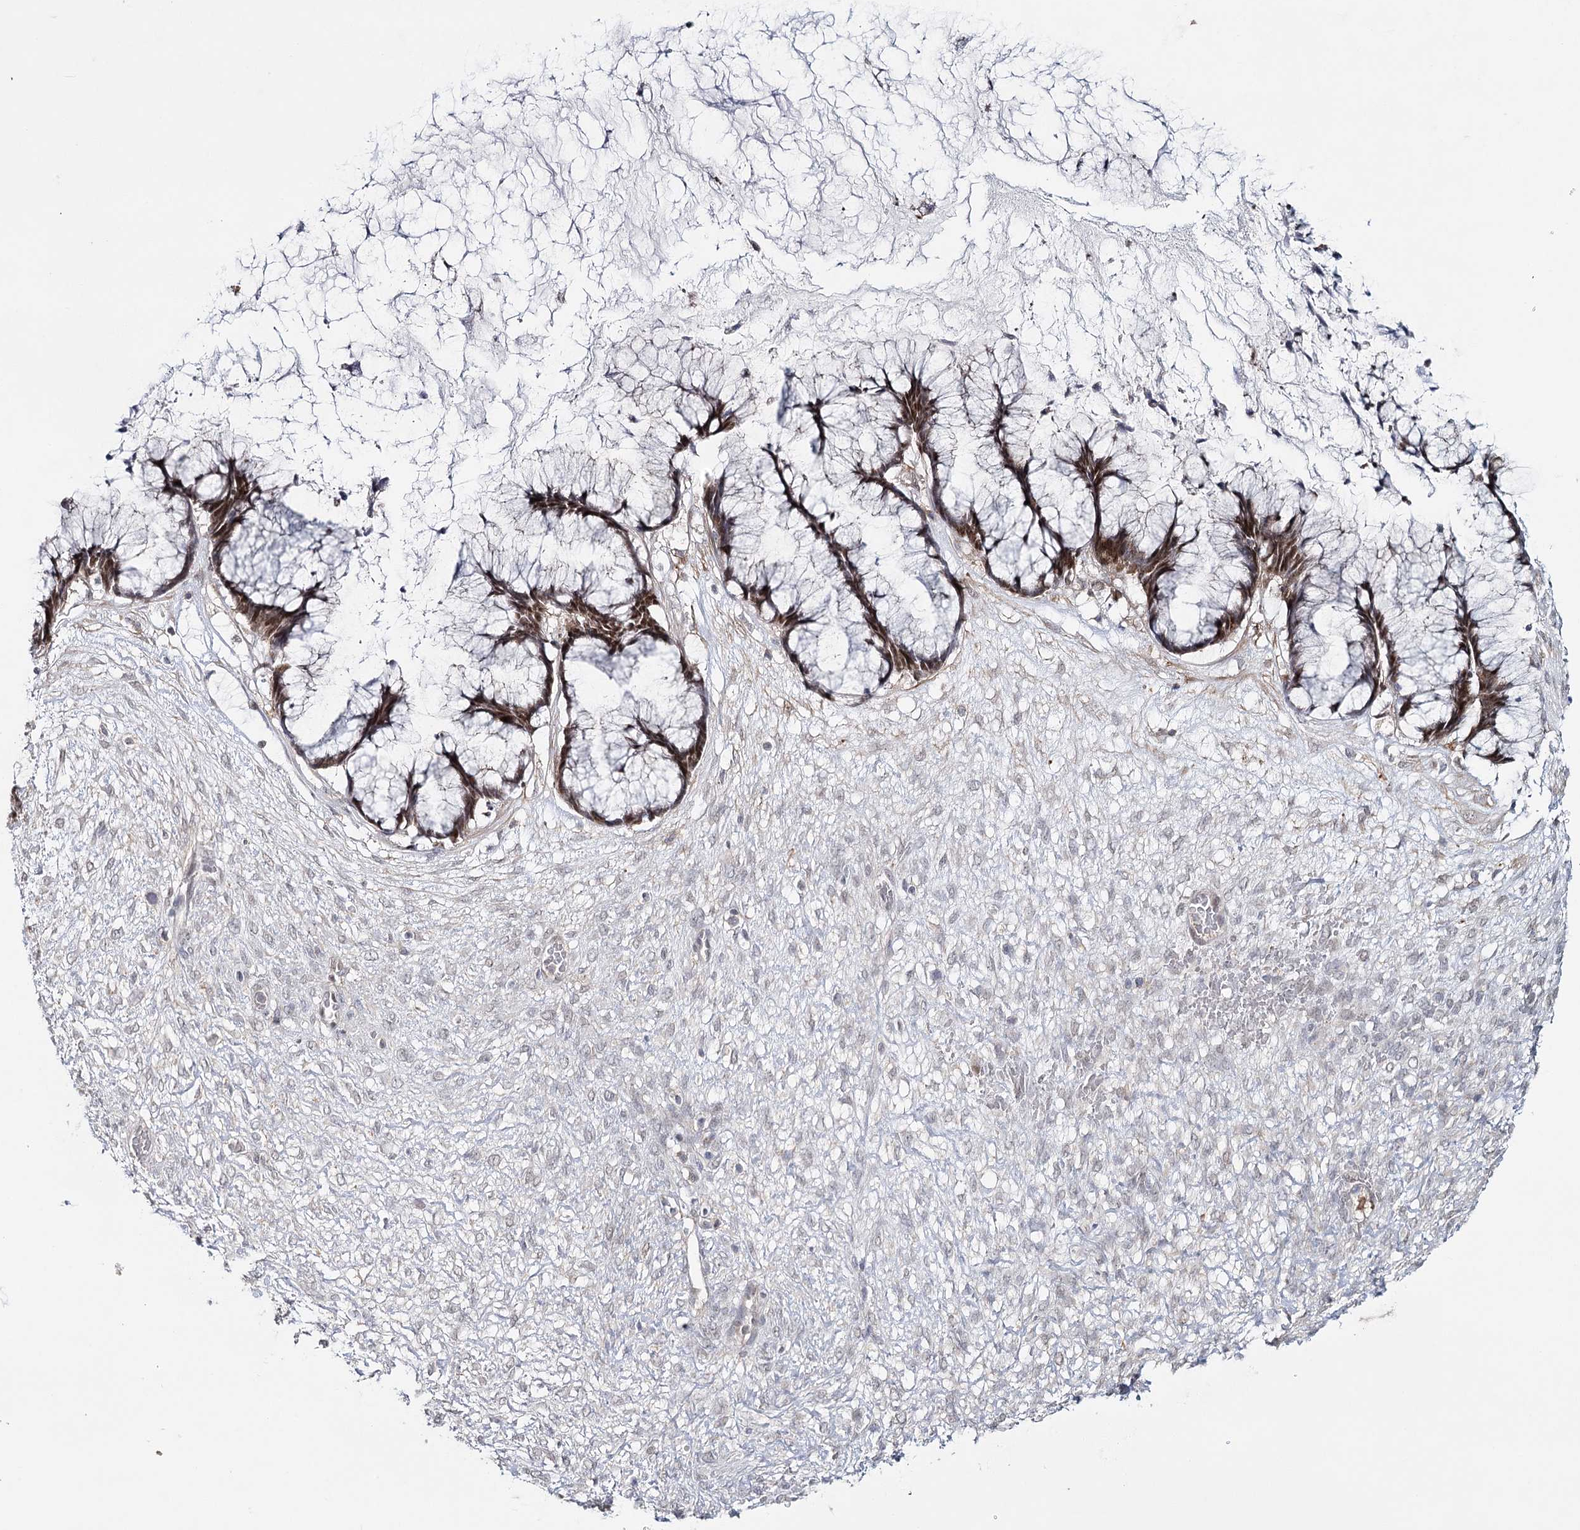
{"staining": {"intensity": "moderate", "quantity": ">75%", "location": "nuclear"}, "tissue": "ovarian cancer", "cell_type": "Tumor cells", "image_type": "cancer", "snomed": [{"axis": "morphology", "description": "Cystadenocarcinoma, mucinous, NOS"}, {"axis": "topography", "description": "Ovary"}], "caption": "DAB immunohistochemical staining of human ovarian mucinous cystadenocarcinoma shows moderate nuclear protein positivity in approximately >75% of tumor cells. Ihc stains the protein of interest in brown and the nuclei are stained blue.", "gene": "ZC3H8", "patient": {"sex": "female", "age": 42}}